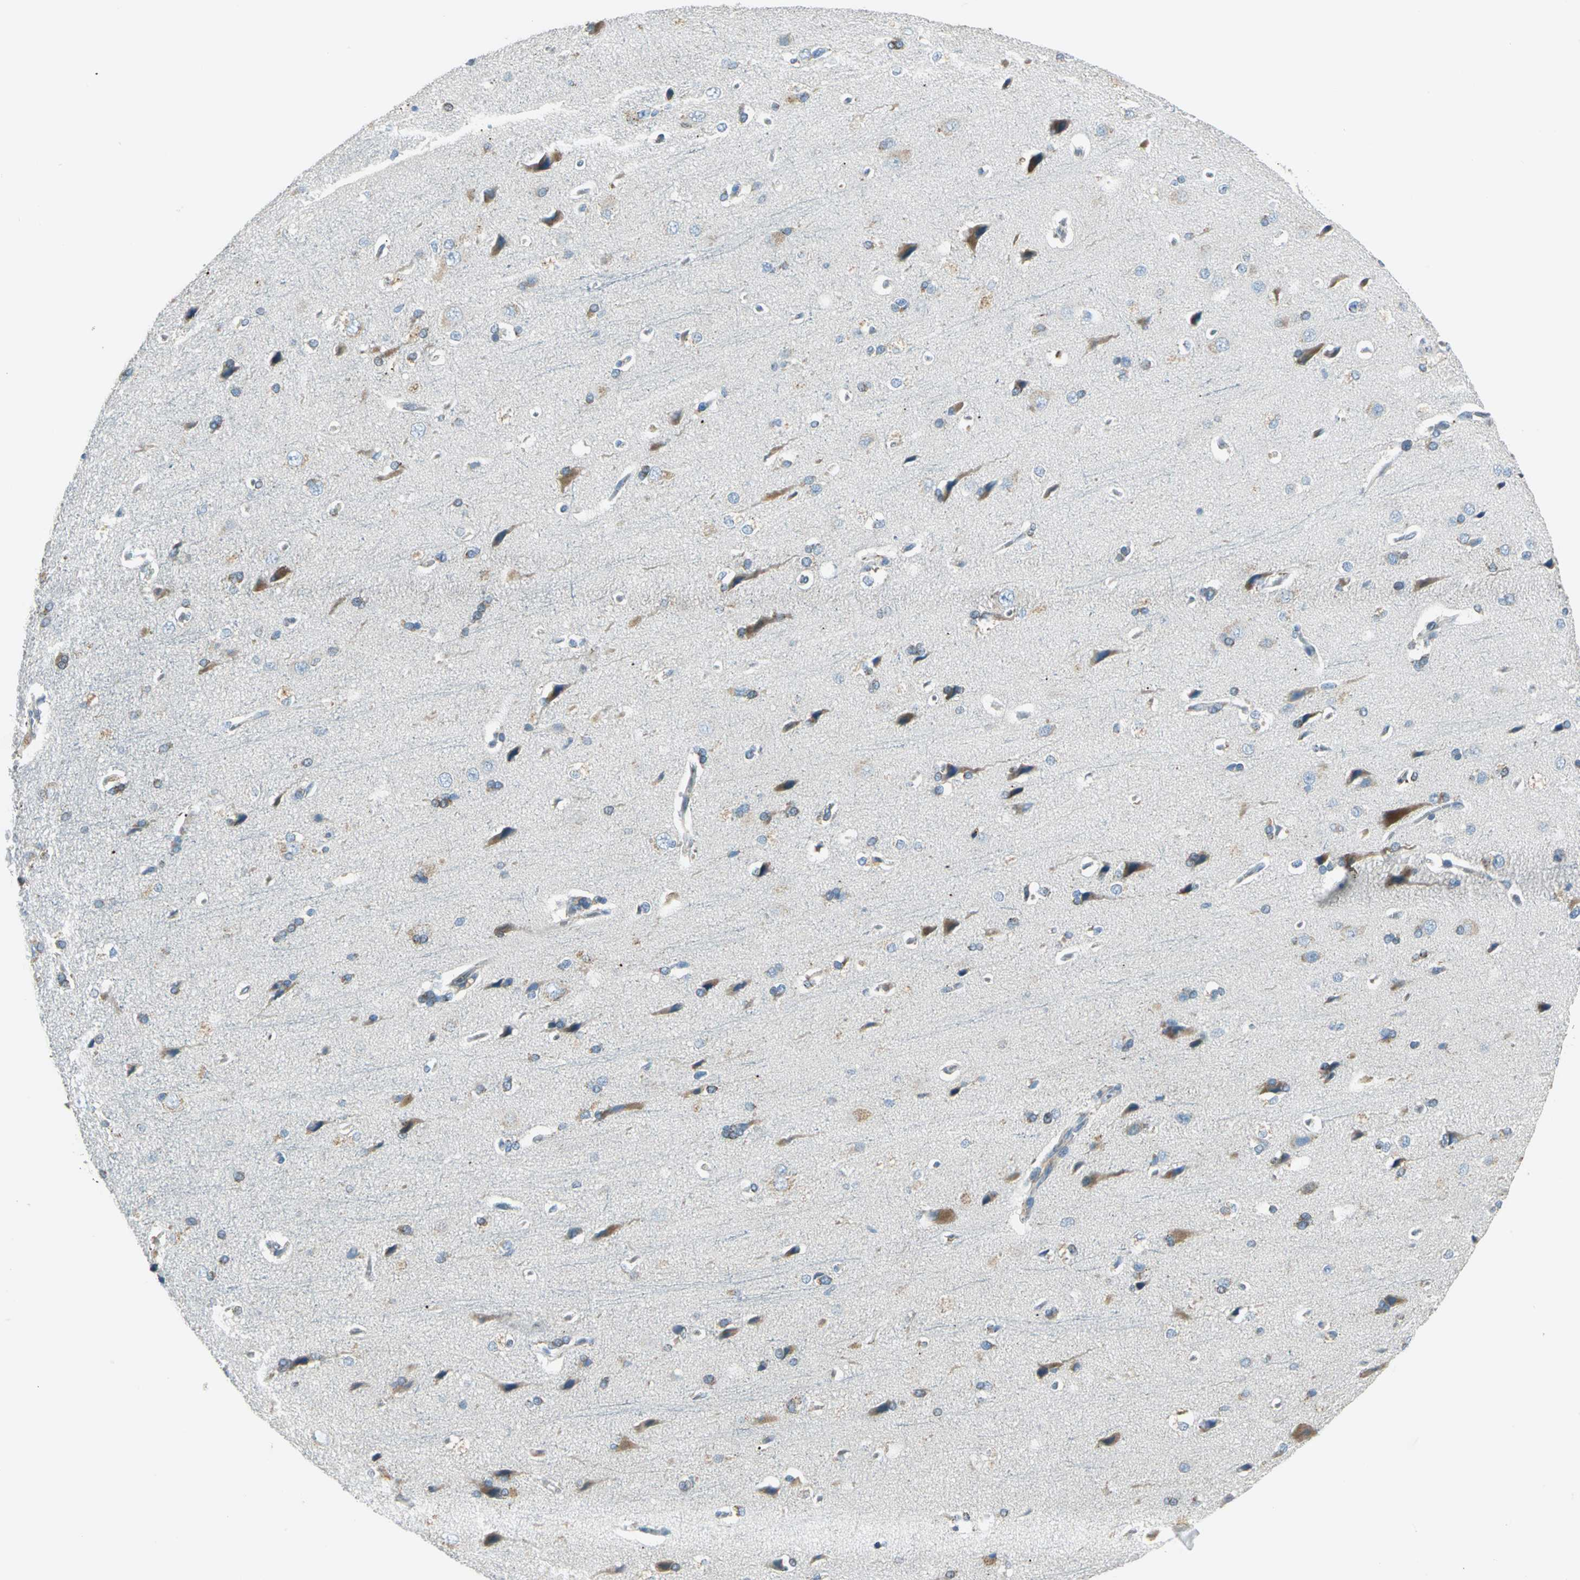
{"staining": {"intensity": "negative", "quantity": "none", "location": "none"}, "tissue": "cerebral cortex", "cell_type": "Endothelial cells", "image_type": "normal", "snomed": [{"axis": "morphology", "description": "Normal tissue, NOS"}, {"axis": "topography", "description": "Cerebral cortex"}], "caption": "Endothelial cells show no significant protein positivity in normal cerebral cortex. (DAB (3,3'-diaminobenzidine) immunohistochemistry (IHC), high magnification).", "gene": "ACADM", "patient": {"sex": "male", "age": 62}}